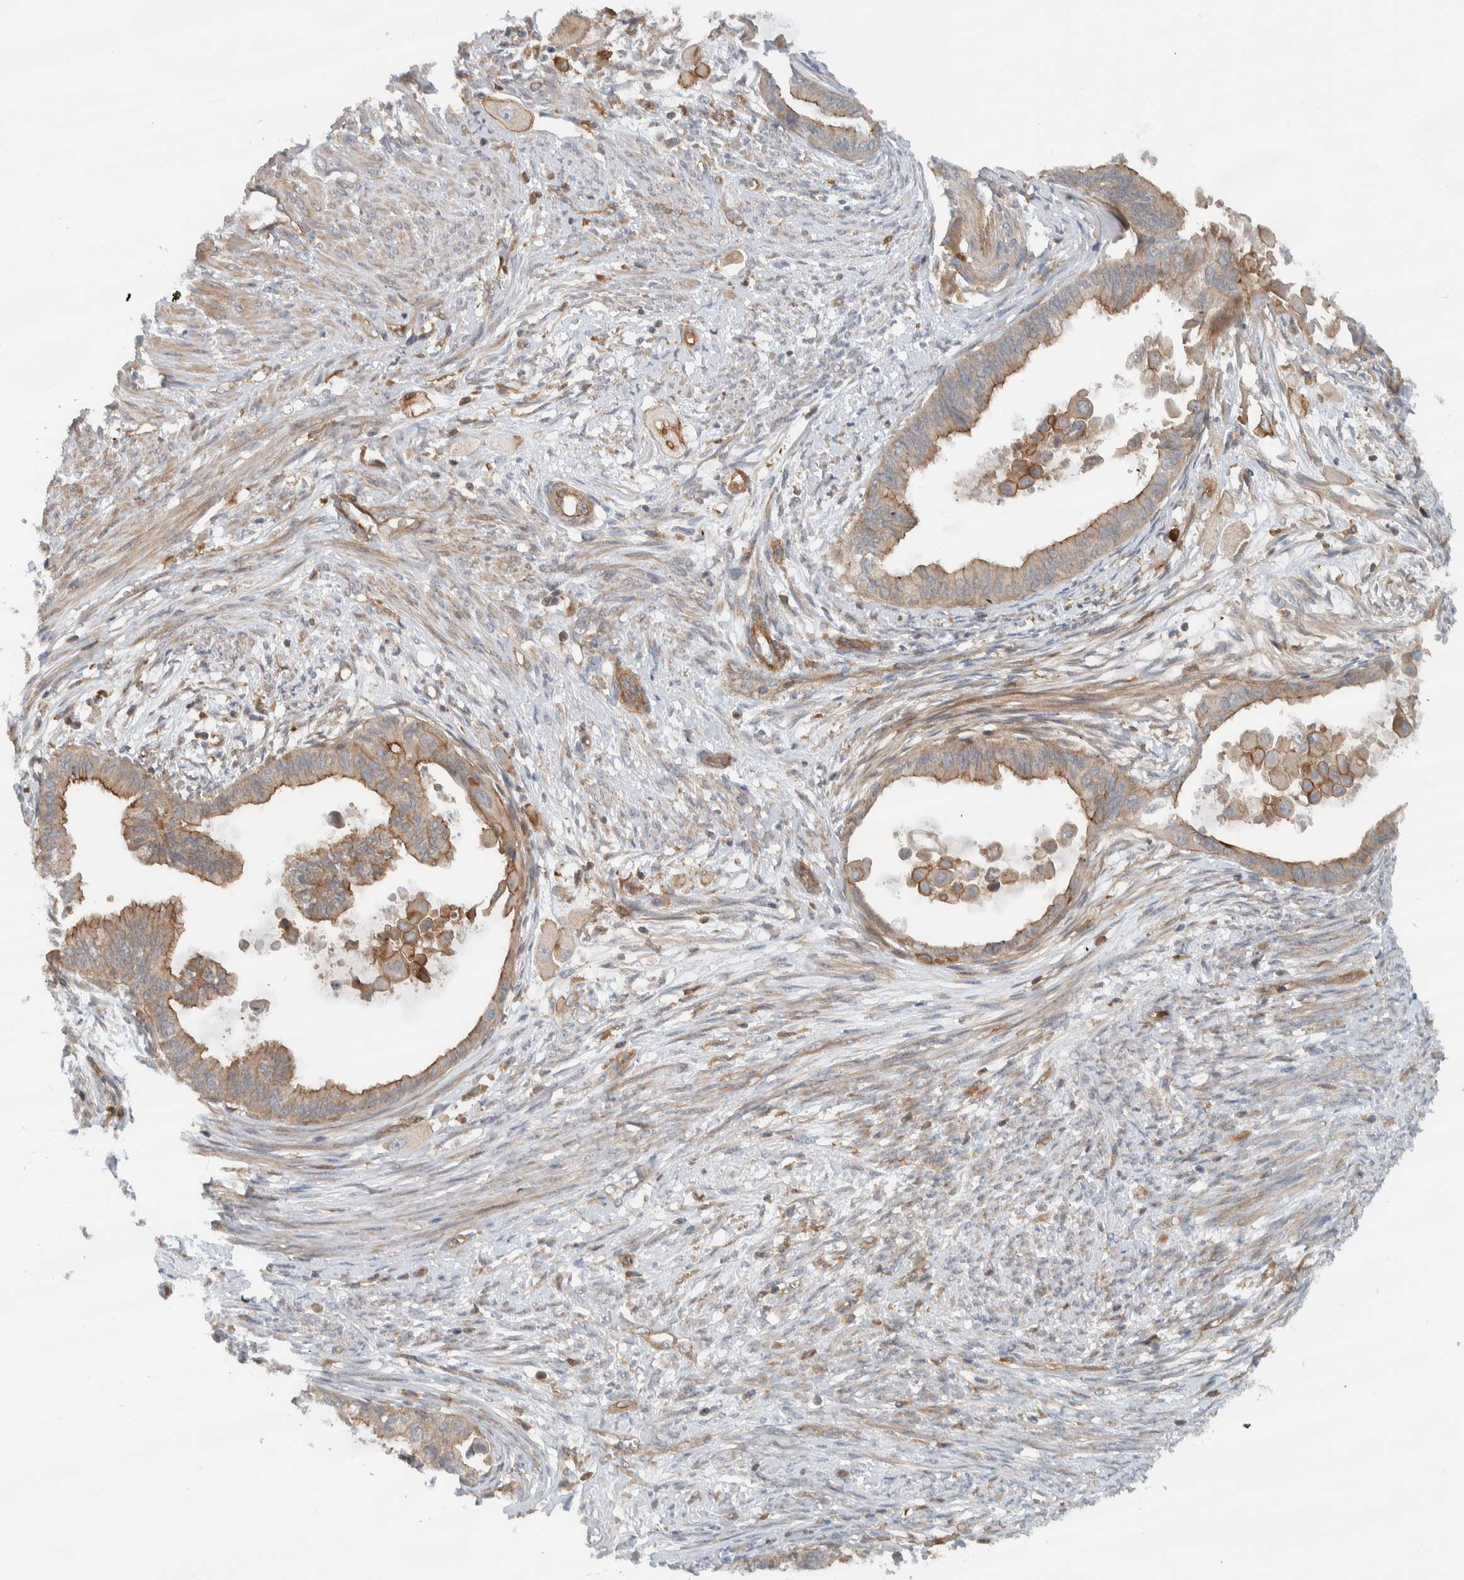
{"staining": {"intensity": "weak", "quantity": "25%-75%", "location": "cytoplasmic/membranous"}, "tissue": "cervical cancer", "cell_type": "Tumor cells", "image_type": "cancer", "snomed": [{"axis": "morphology", "description": "Normal tissue, NOS"}, {"axis": "morphology", "description": "Adenocarcinoma, NOS"}, {"axis": "topography", "description": "Cervix"}, {"axis": "topography", "description": "Endometrium"}], "caption": "Protein staining of cervical cancer (adenocarcinoma) tissue displays weak cytoplasmic/membranous expression in about 25%-75% of tumor cells. Using DAB (brown) and hematoxylin (blue) stains, captured at high magnification using brightfield microscopy.", "gene": "MPRIP", "patient": {"sex": "female", "age": 86}}